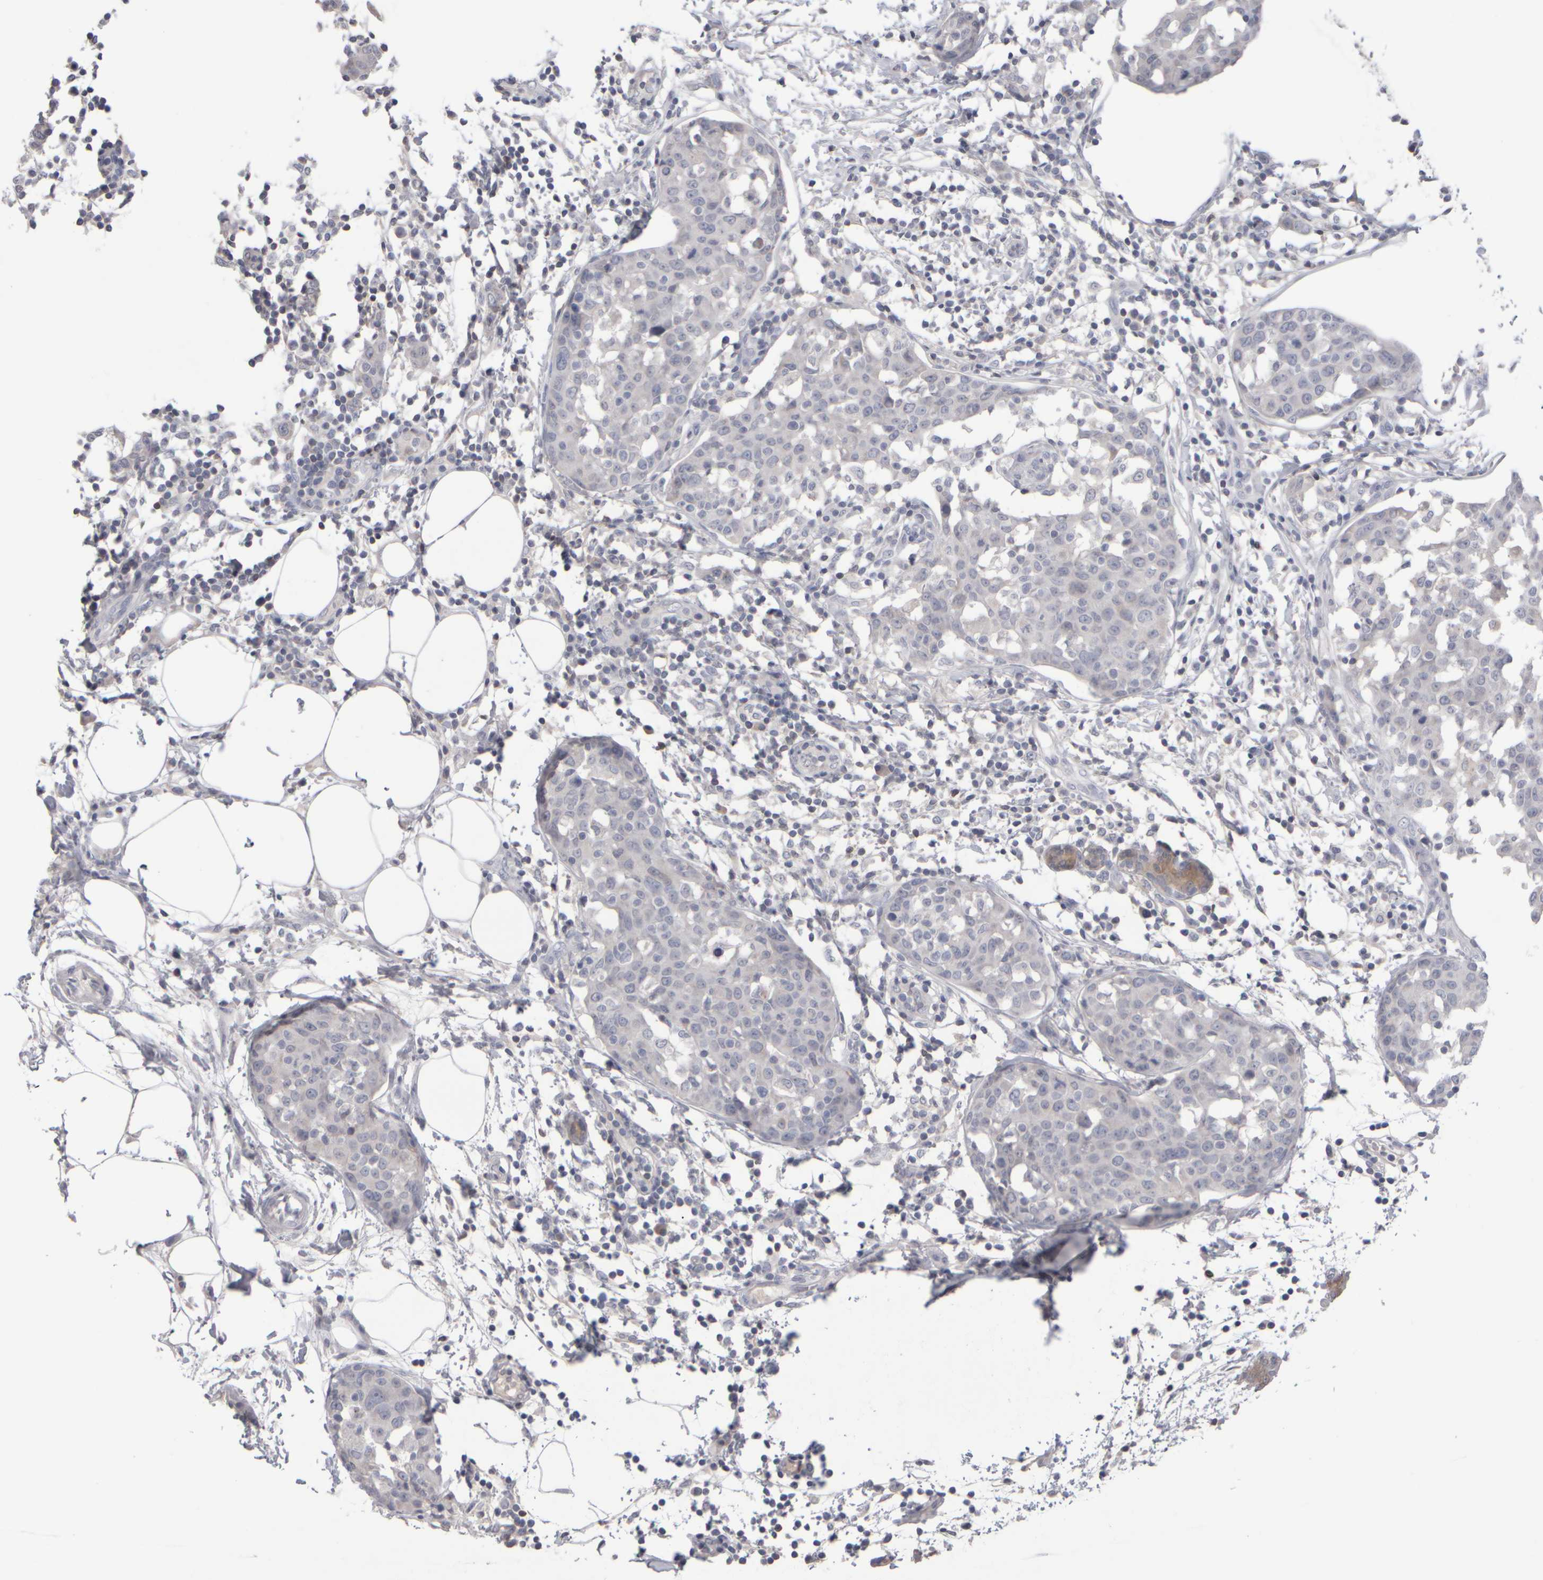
{"staining": {"intensity": "negative", "quantity": "none", "location": "none"}, "tissue": "breast cancer", "cell_type": "Tumor cells", "image_type": "cancer", "snomed": [{"axis": "morphology", "description": "Normal tissue, NOS"}, {"axis": "morphology", "description": "Duct carcinoma"}, {"axis": "topography", "description": "Breast"}], "caption": "An image of human breast cancer is negative for staining in tumor cells.", "gene": "EPHX2", "patient": {"sex": "female", "age": 37}}